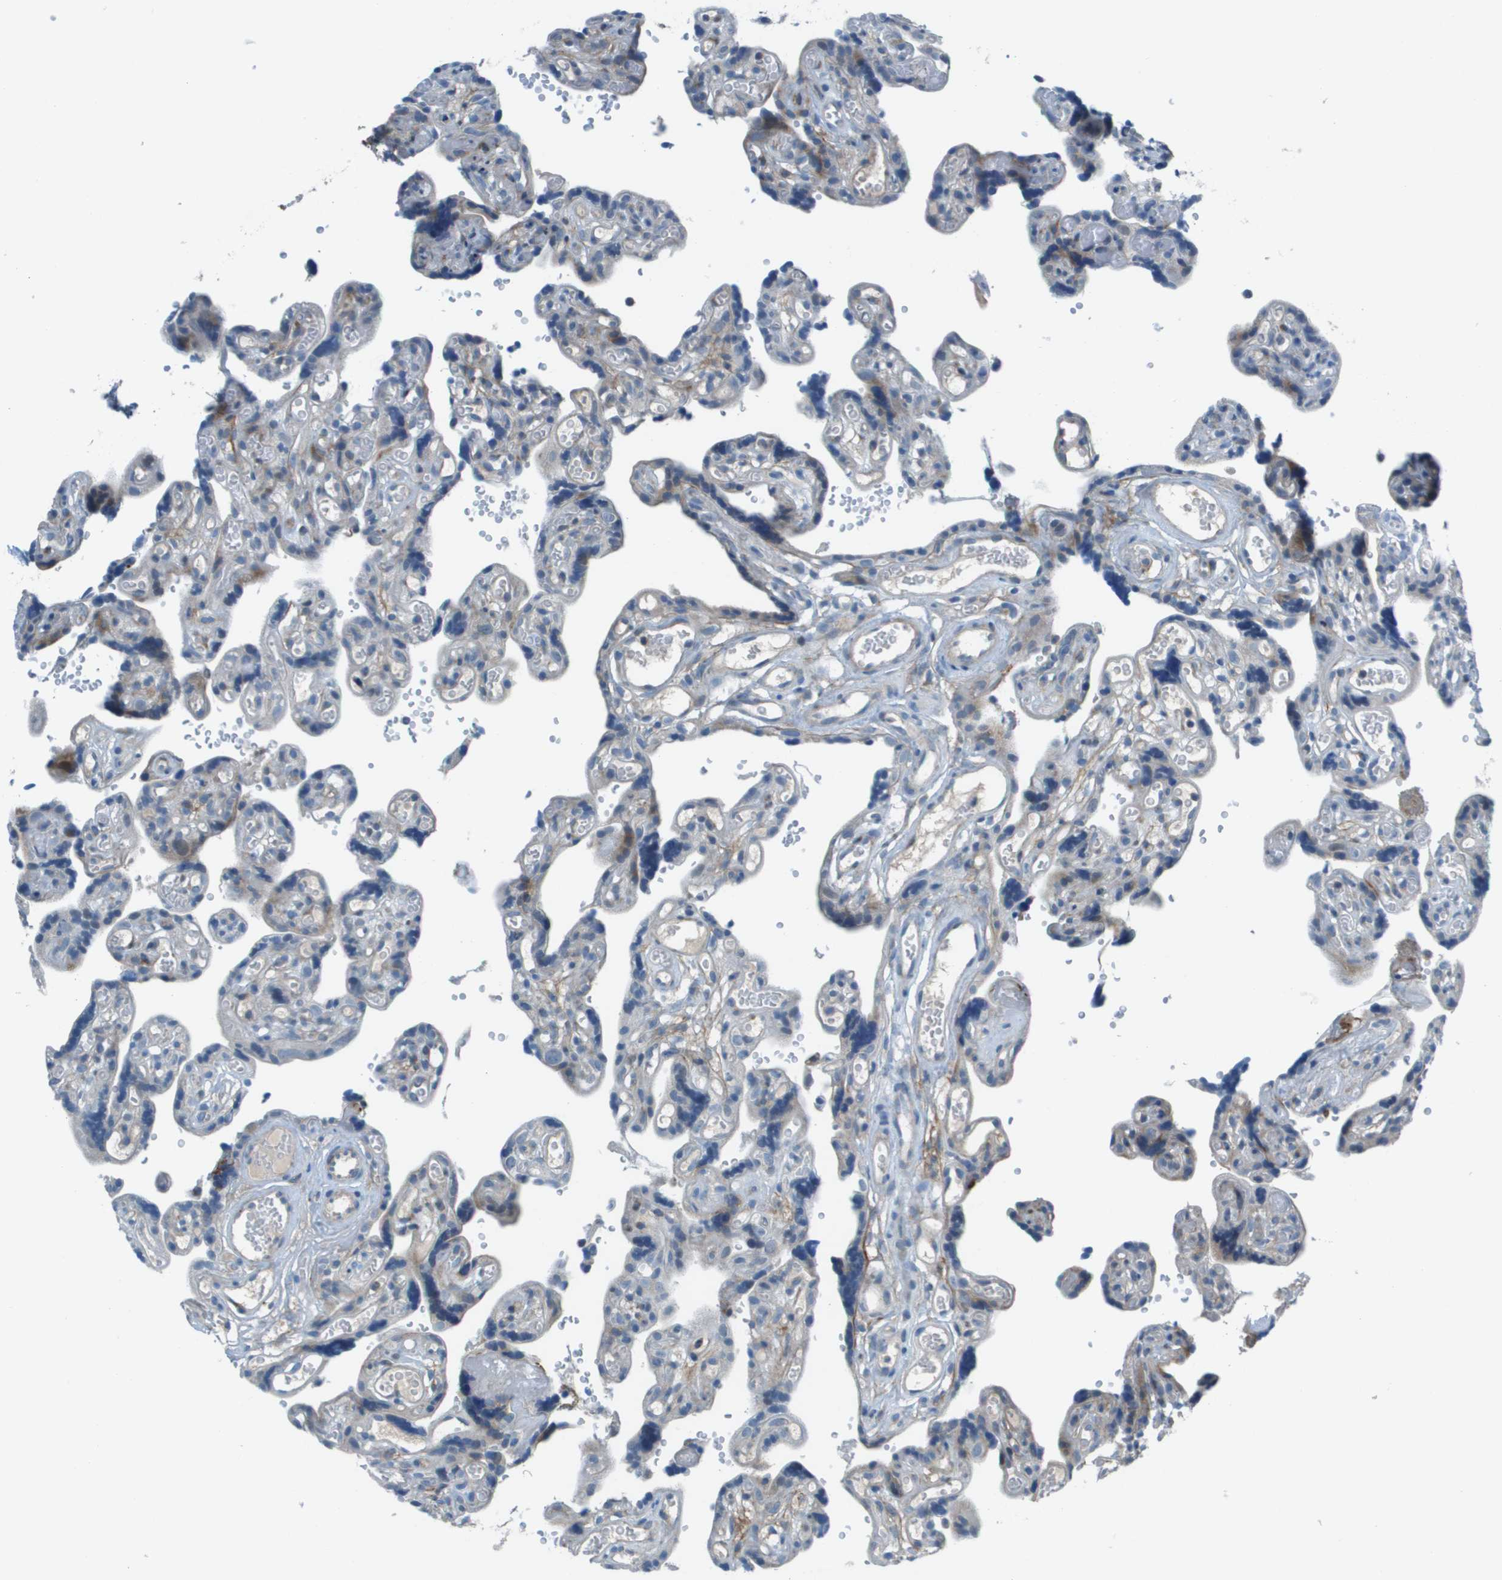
{"staining": {"intensity": "moderate", "quantity": "<25%", "location": "cytoplasmic/membranous"}, "tissue": "placenta", "cell_type": "Decidual cells", "image_type": "normal", "snomed": [{"axis": "morphology", "description": "Normal tissue, NOS"}, {"axis": "topography", "description": "Placenta"}], "caption": "Brown immunohistochemical staining in unremarkable placenta reveals moderate cytoplasmic/membranous expression in about <25% of decidual cells. (DAB (3,3'-diaminobenzidine) IHC, brown staining for protein, blue staining for nuclei).", "gene": "GALNT6", "patient": {"sex": "female", "age": 30}}